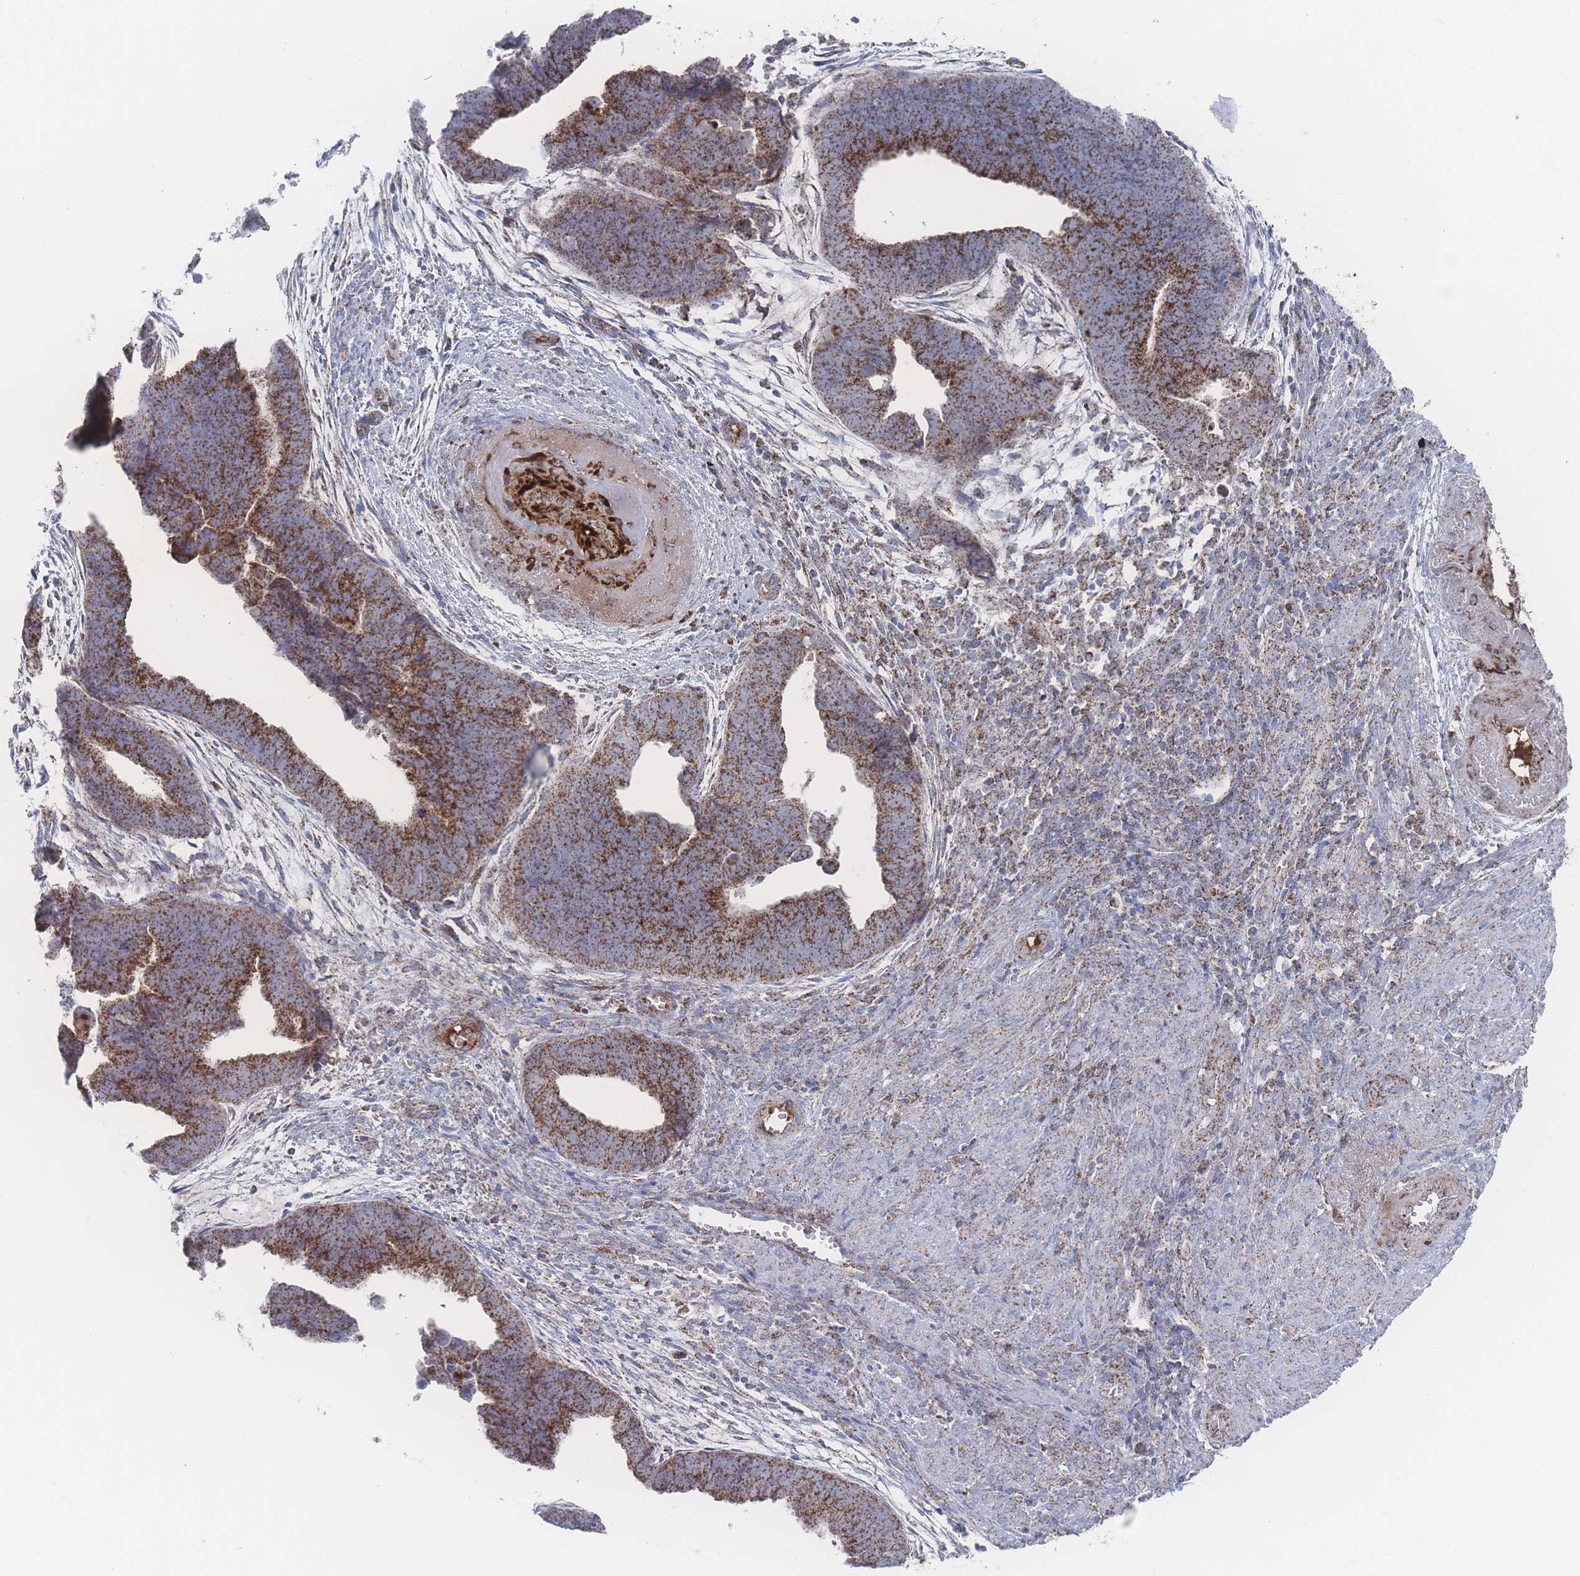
{"staining": {"intensity": "strong", "quantity": ">75%", "location": "cytoplasmic/membranous"}, "tissue": "endometrial cancer", "cell_type": "Tumor cells", "image_type": "cancer", "snomed": [{"axis": "morphology", "description": "Adenocarcinoma, NOS"}, {"axis": "topography", "description": "Endometrium"}], "caption": "The immunohistochemical stain labels strong cytoplasmic/membranous expression in tumor cells of endometrial cancer tissue. Using DAB (brown) and hematoxylin (blue) stains, captured at high magnification using brightfield microscopy.", "gene": "PEX14", "patient": {"sex": "female", "age": 75}}